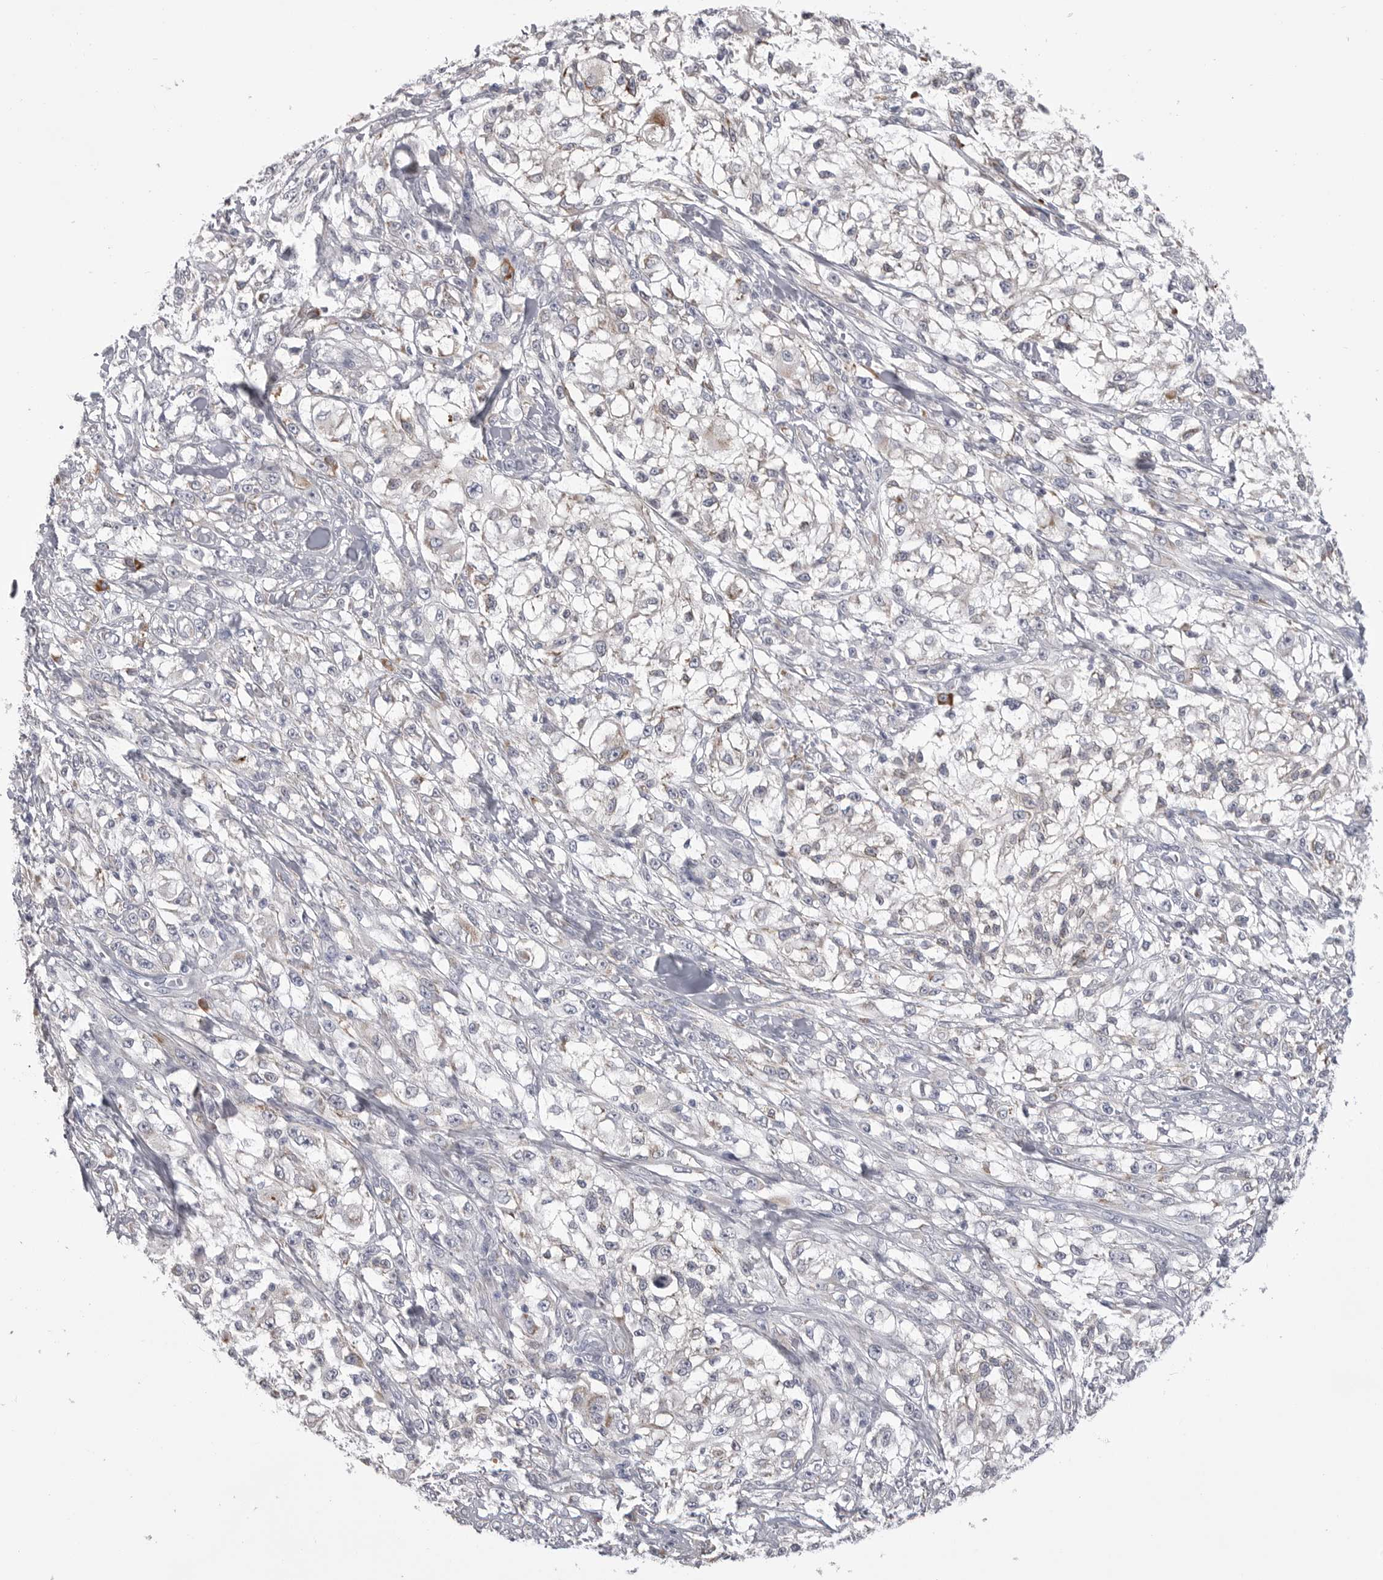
{"staining": {"intensity": "negative", "quantity": "none", "location": "none"}, "tissue": "melanoma", "cell_type": "Tumor cells", "image_type": "cancer", "snomed": [{"axis": "morphology", "description": "Malignant melanoma, NOS"}, {"axis": "topography", "description": "Skin of head"}], "caption": "Tumor cells show no significant protein positivity in malignant melanoma. Brightfield microscopy of immunohistochemistry (IHC) stained with DAB (3,3'-diaminobenzidine) (brown) and hematoxylin (blue), captured at high magnification.", "gene": "FKBP2", "patient": {"sex": "male", "age": 83}}